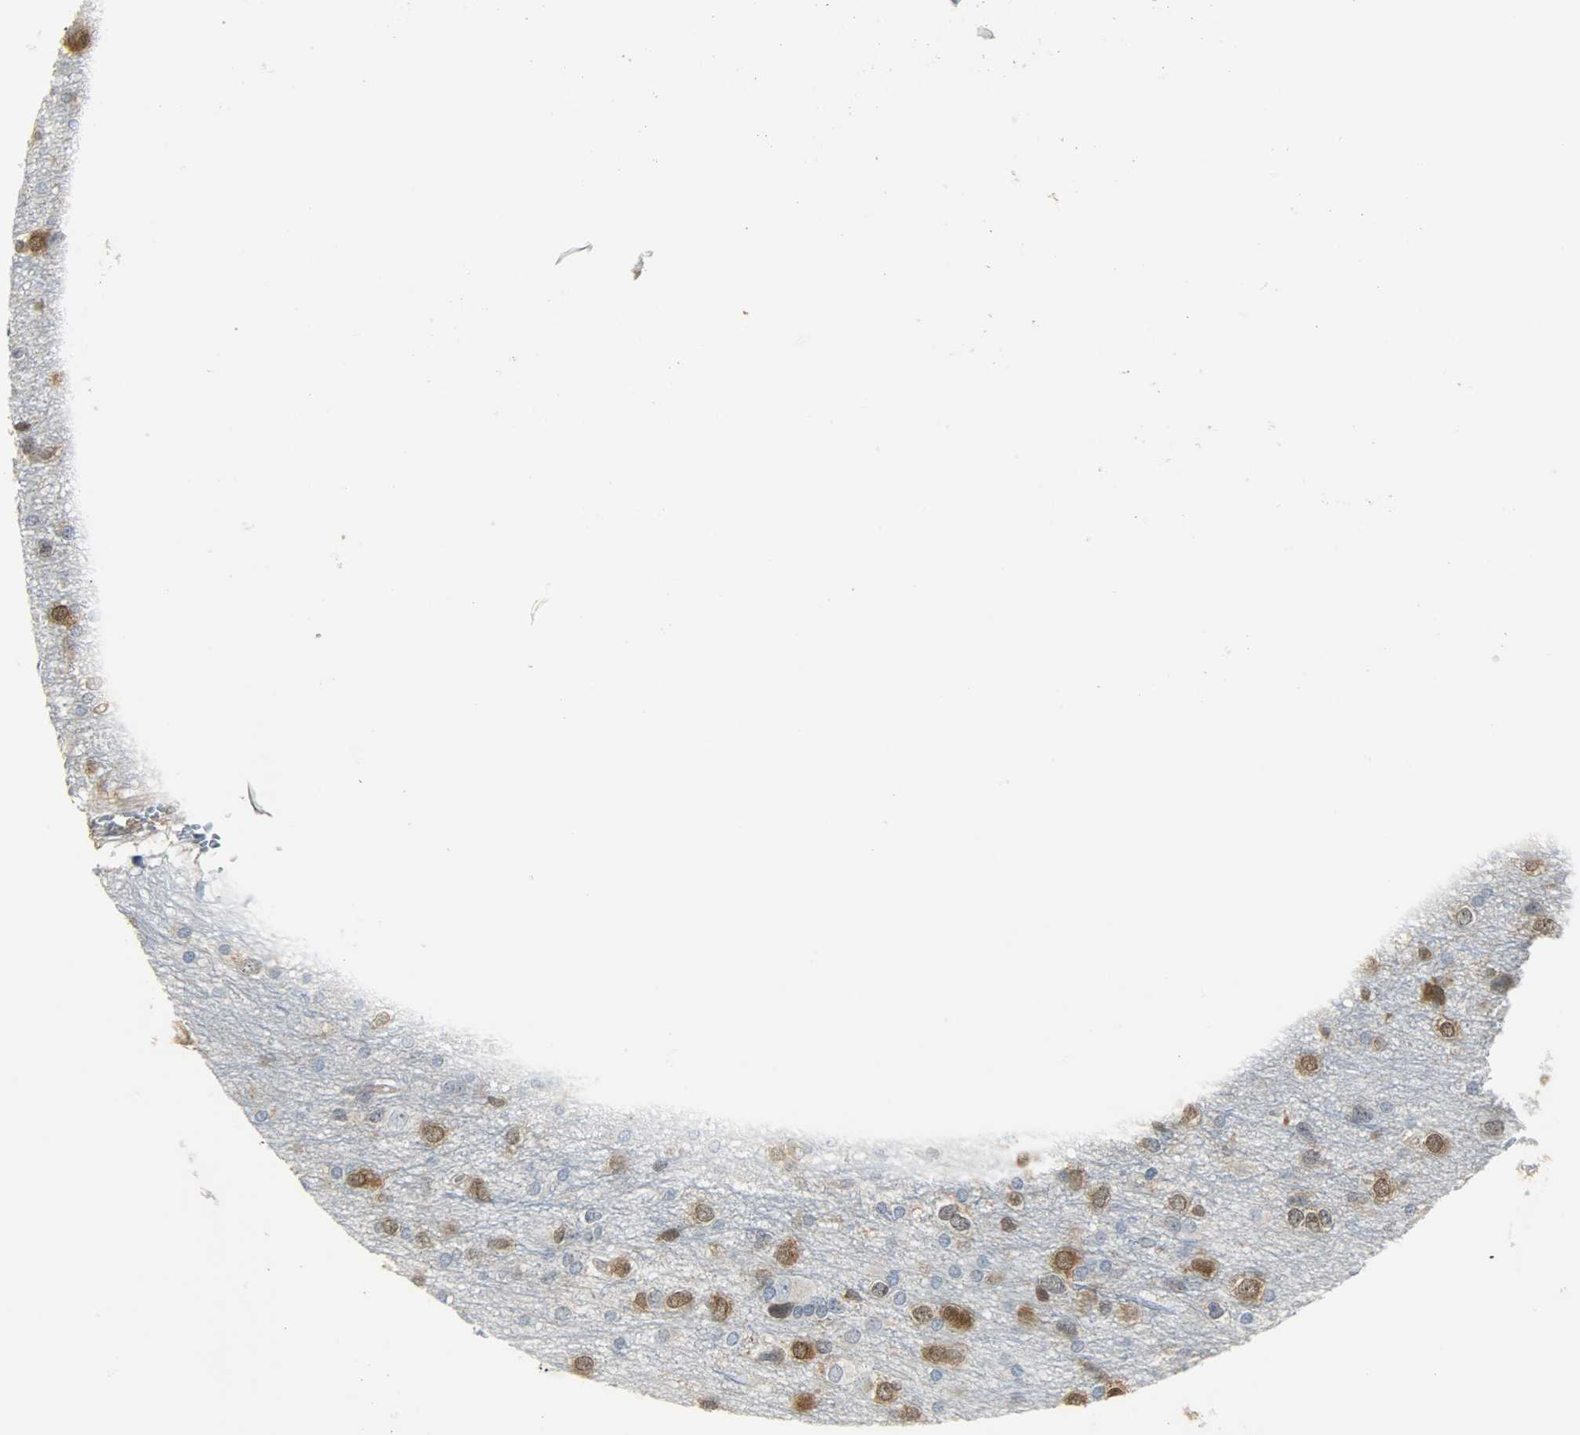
{"staining": {"intensity": "strong", "quantity": "25%-75%", "location": "cytoplasmic/membranous,nuclear"}, "tissue": "glioma", "cell_type": "Tumor cells", "image_type": "cancer", "snomed": [{"axis": "morphology", "description": "Glioma, malignant, Low grade"}, {"axis": "topography", "description": "Brain"}], "caption": "Immunohistochemical staining of glioma shows strong cytoplasmic/membranous and nuclear protein expression in about 25%-75% of tumor cells.", "gene": "EIF4EBP1", "patient": {"sex": "male", "age": 42}}